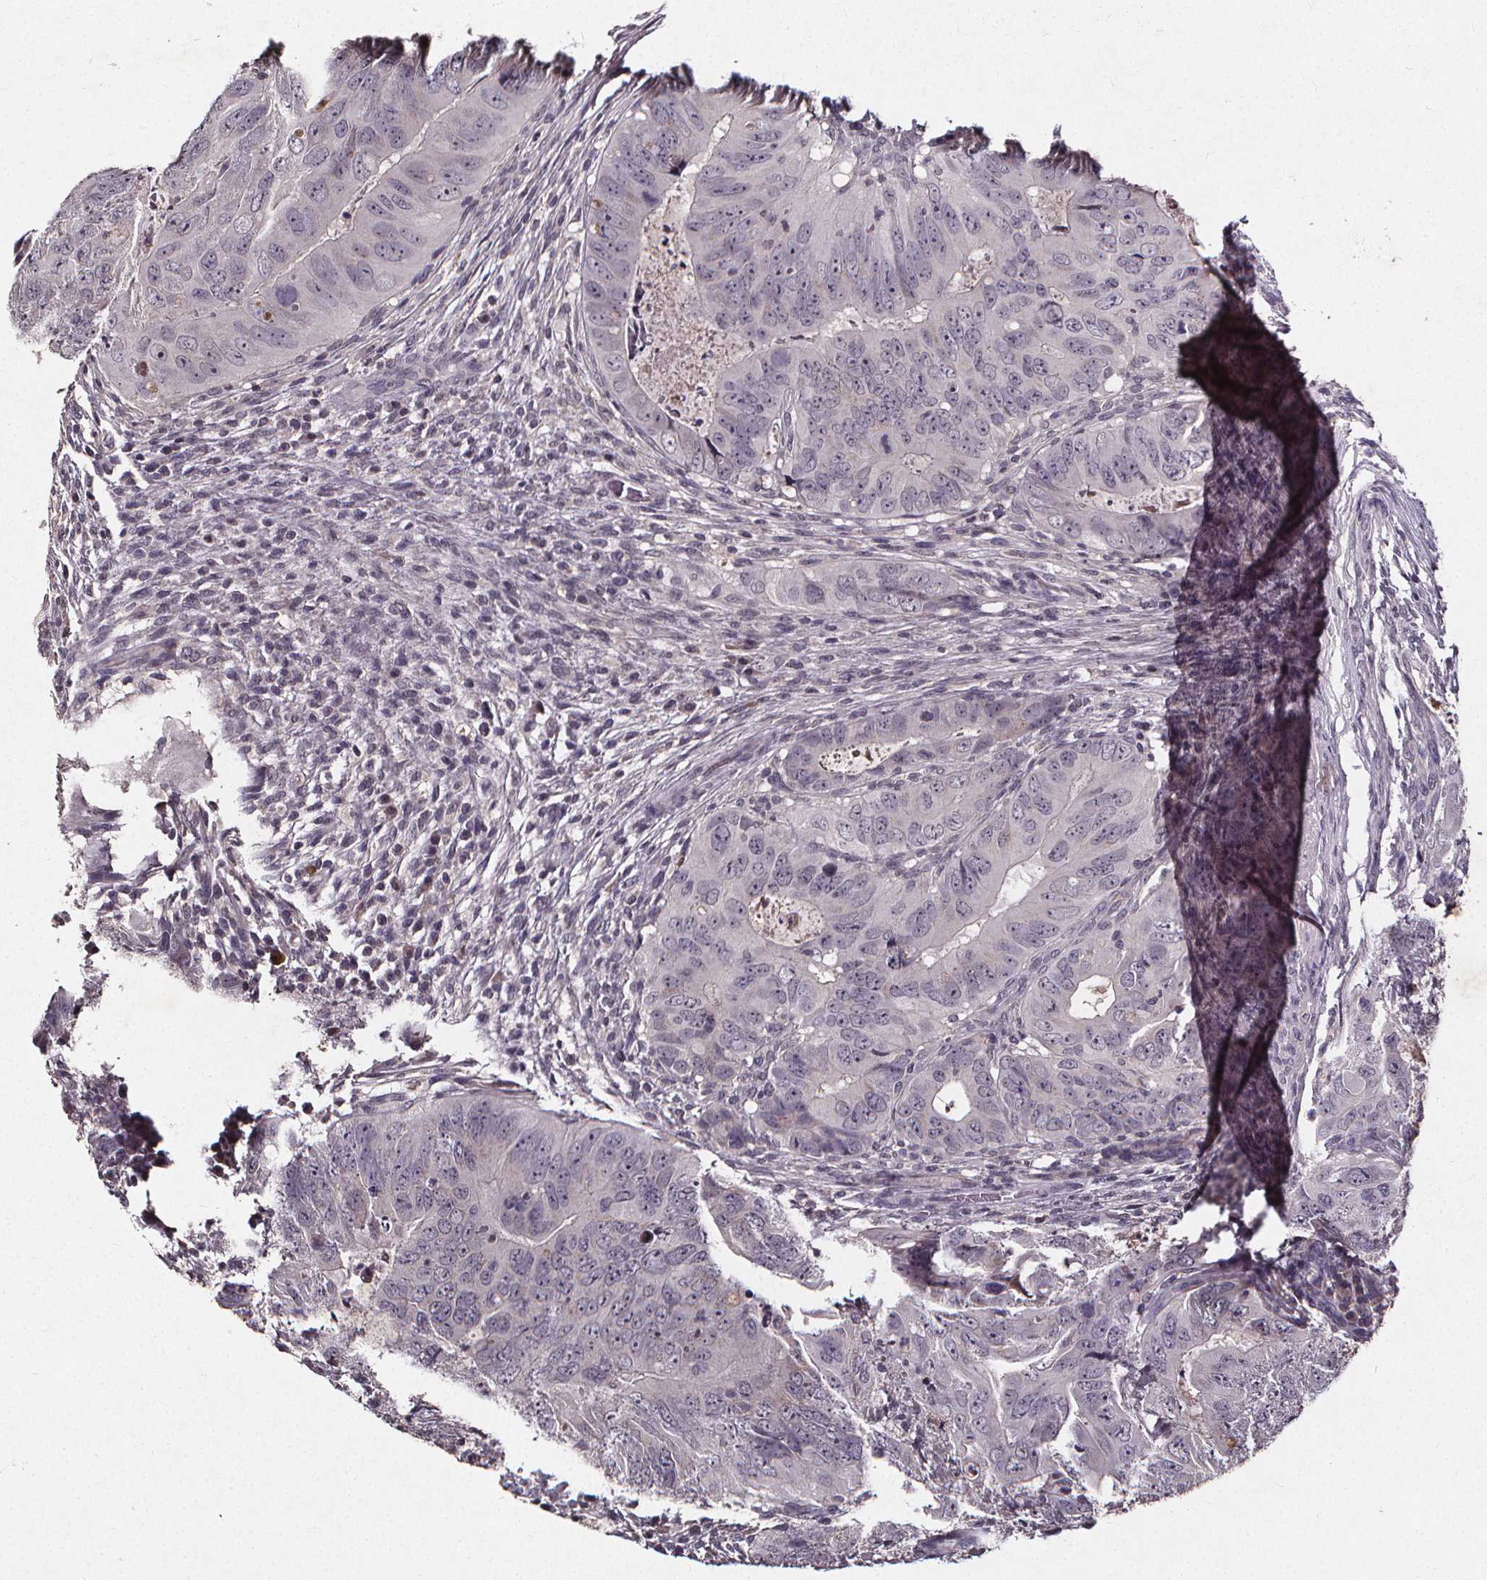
{"staining": {"intensity": "negative", "quantity": "none", "location": "none"}, "tissue": "colorectal cancer", "cell_type": "Tumor cells", "image_type": "cancer", "snomed": [{"axis": "morphology", "description": "Adenocarcinoma, NOS"}, {"axis": "topography", "description": "Colon"}], "caption": "Immunohistochemistry micrograph of neoplastic tissue: human colorectal adenocarcinoma stained with DAB reveals no significant protein expression in tumor cells. Brightfield microscopy of immunohistochemistry (IHC) stained with DAB (brown) and hematoxylin (blue), captured at high magnification.", "gene": "SPAG8", "patient": {"sex": "male", "age": 79}}